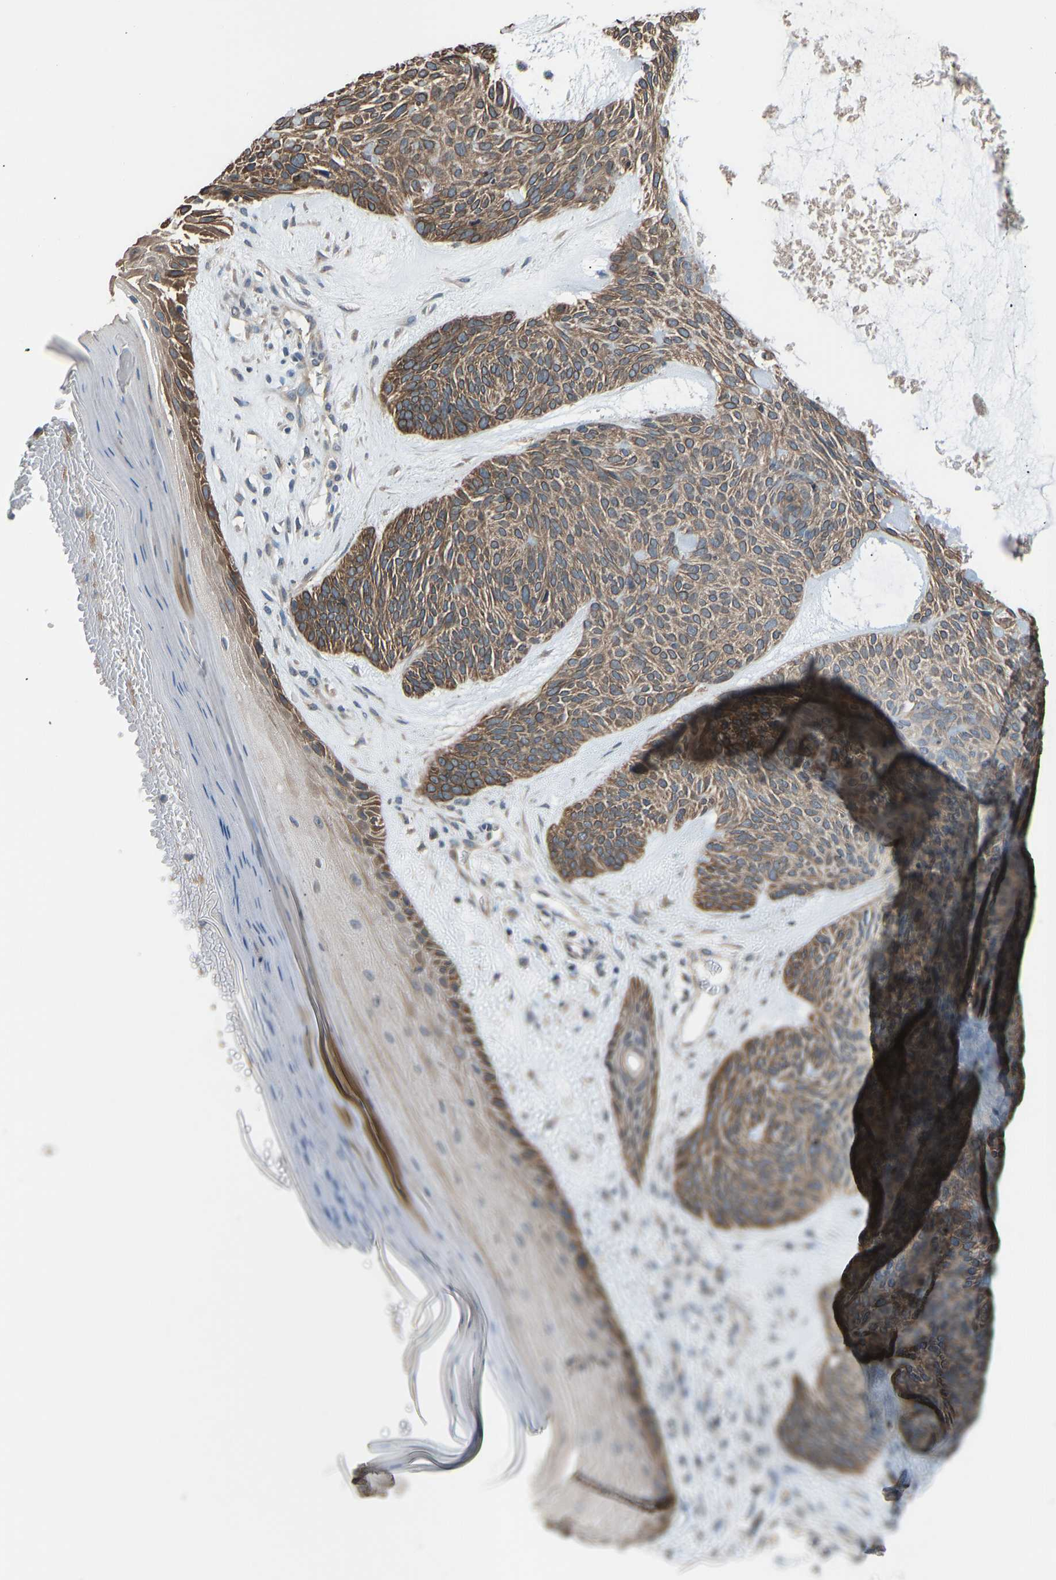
{"staining": {"intensity": "moderate", "quantity": ">75%", "location": "cytoplasmic/membranous"}, "tissue": "skin cancer", "cell_type": "Tumor cells", "image_type": "cancer", "snomed": [{"axis": "morphology", "description": "Basal cell carcinoma"}, {"axis": "topography", "description": "Skin"}], "caption": "Skin basal cell carcinoma tissue shows moderate cytoplasmic/membranous staining in approximately >75% of tumor cells (DAB IHC, brown staining for protein, blue staining for nuclei).", "gene": "SLC43A1", "patient": {"sex": "male", "age": 55}}